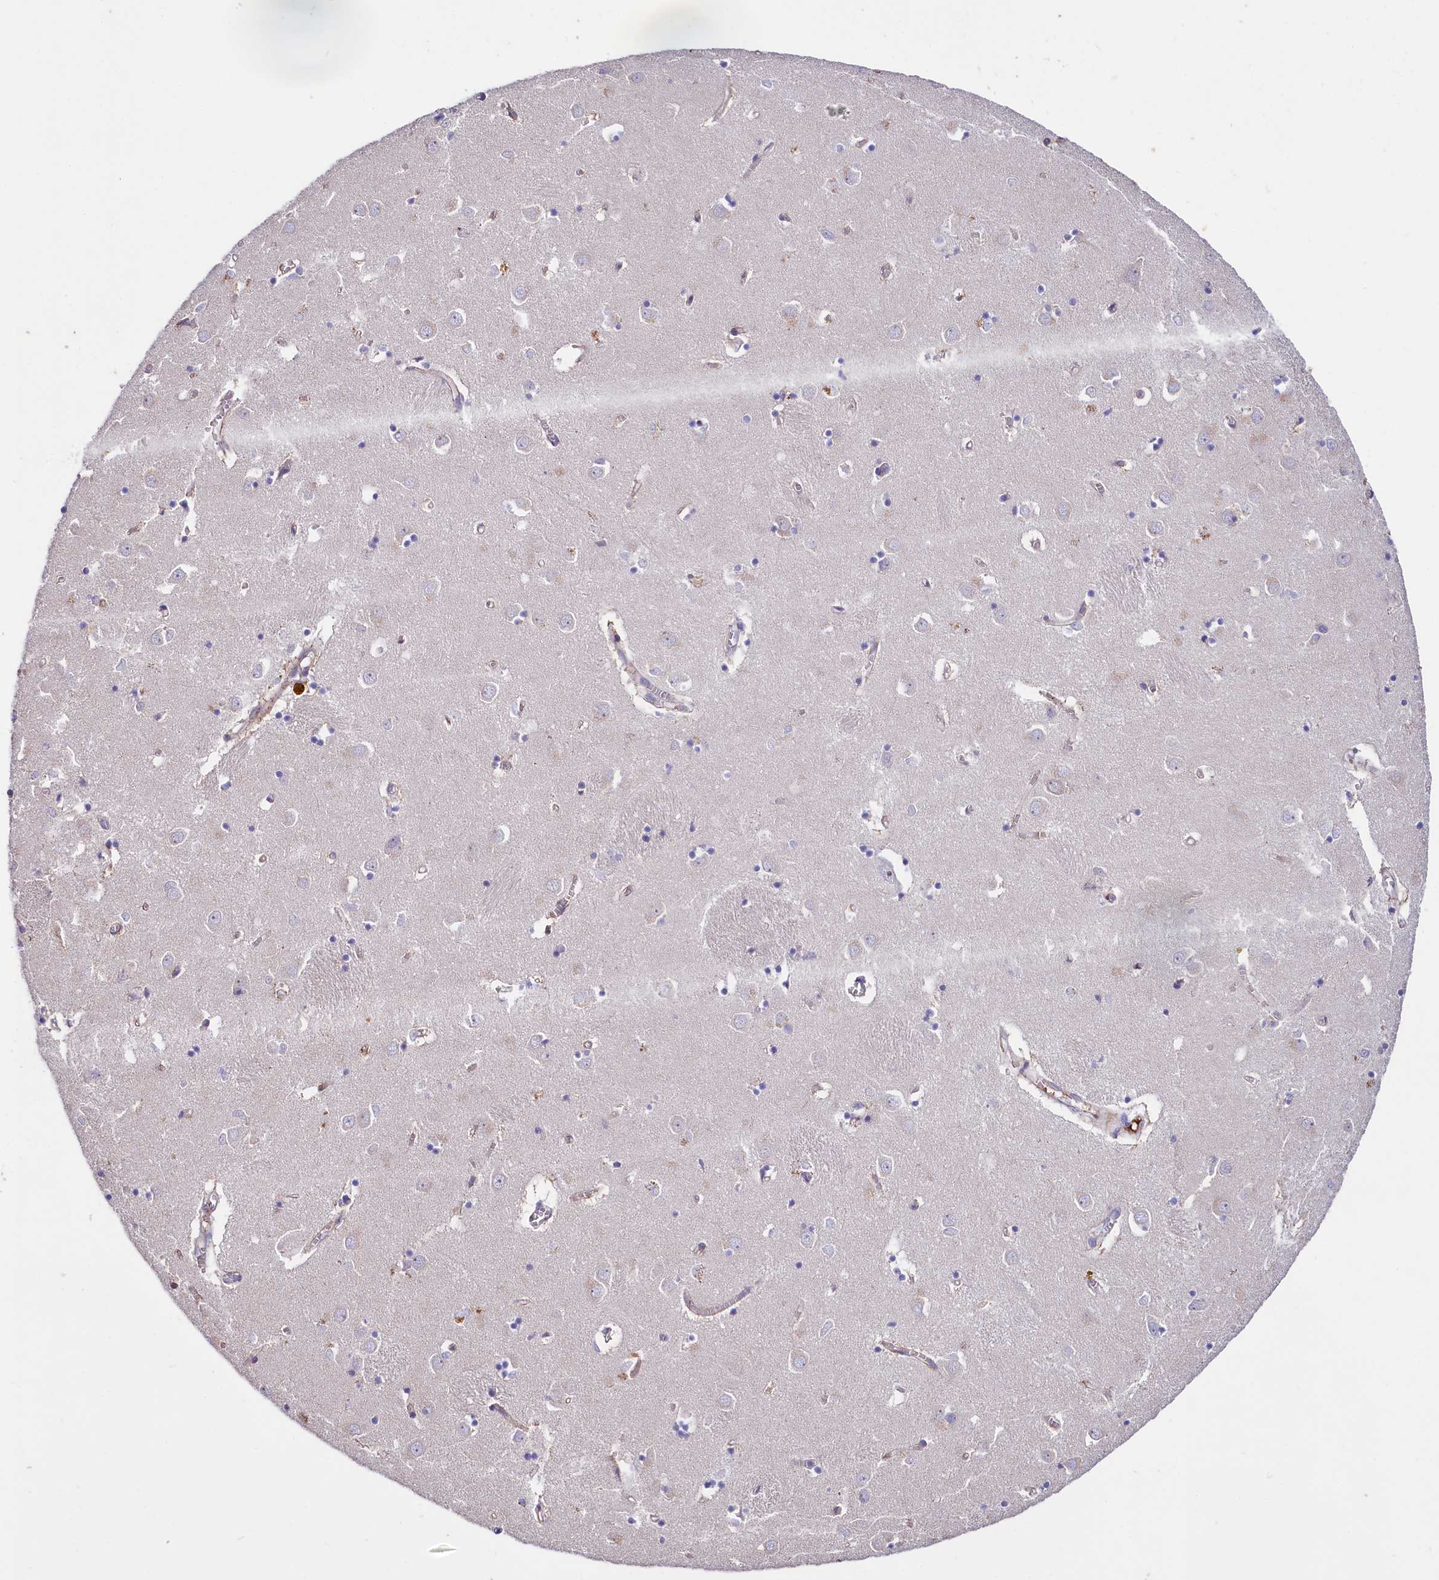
{"staining": {"intensity": "negative", "quantity": "none", "location": "none"}, "tissue": "caudate", "cell_type": "Glial cells", "image_type": "normal", "snomed": [{"axis": "morphology", "description": "Normal tissue, NOS"}, {"axis": "topography", "description": "Lateral ventricle wall"}], "caption": "Glial cells are negative for brown protein staining in unremarkable caudate. (Stains: DAB IHC with hematoxylin counter stain, Microscopy: brightfield microscopy at high magnification).", "gene": "RPUSD3", "patient": {"sex": "male", "age": 70}}